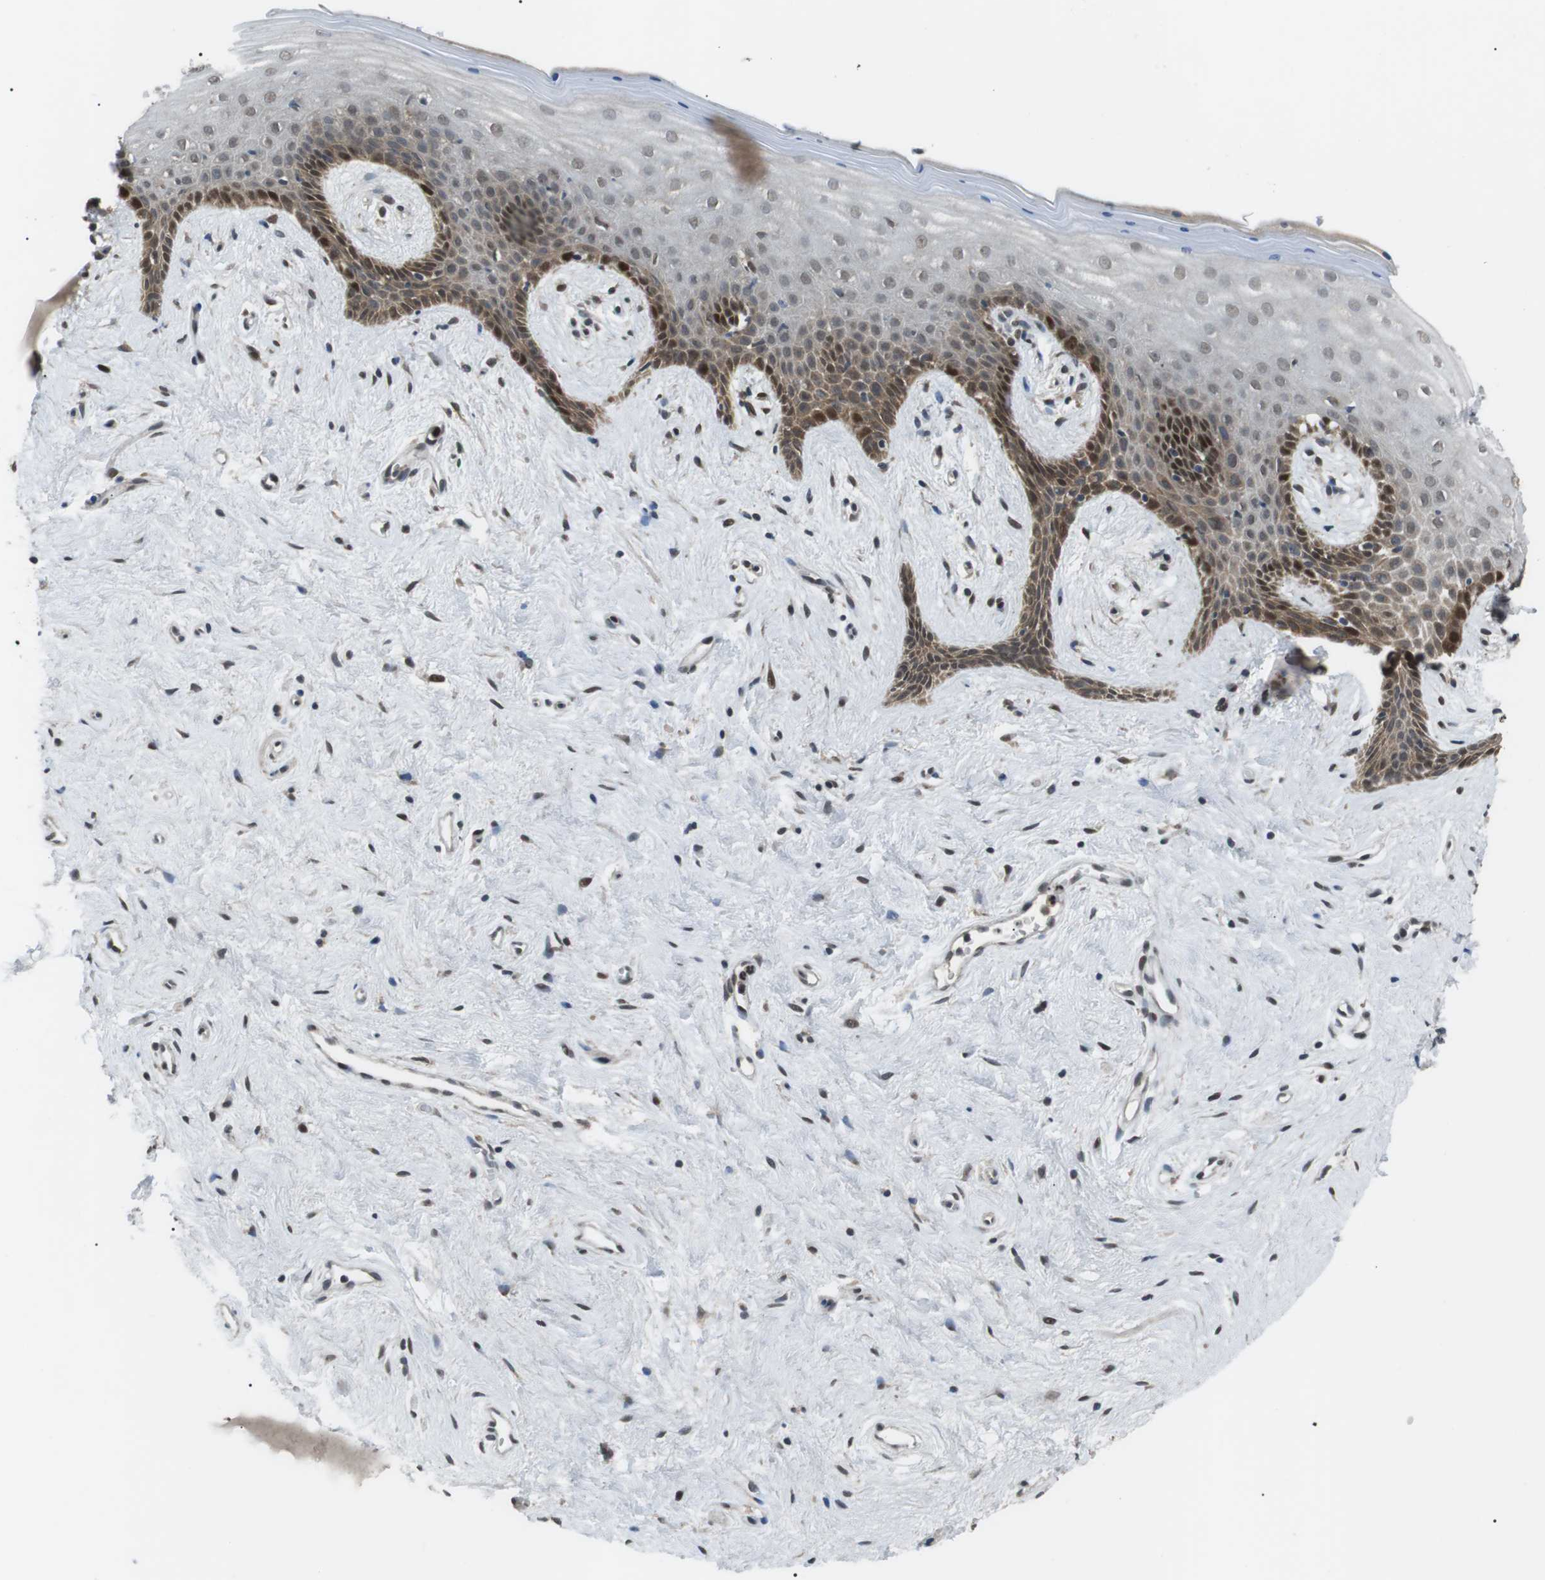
{"staining": {"intensity": "moderate", "quantity": ">75%", "location": "cytoplasmic/membranous,nuclear"}, "tissue": "vagina", "cell_type": "Squamous epithelial cells", "image_type": "normal", "snomed": [{"axis": "morphology", "description": "Normal tissue, NOS"}, {"axis": "topography", "description": "Vagina"}], "caption": "A photomicrograph of vagina stained for a protein displays moderate cytoplasmic/membranous,nuclear brown staining in squamous epithelial cells. (Stains: DAB in brown, nuclei in blue, Microscopy: brightfield microscopy at high magnification).", "gene": "ORAI3", "patient": {"sex": "female", "age": 44}}